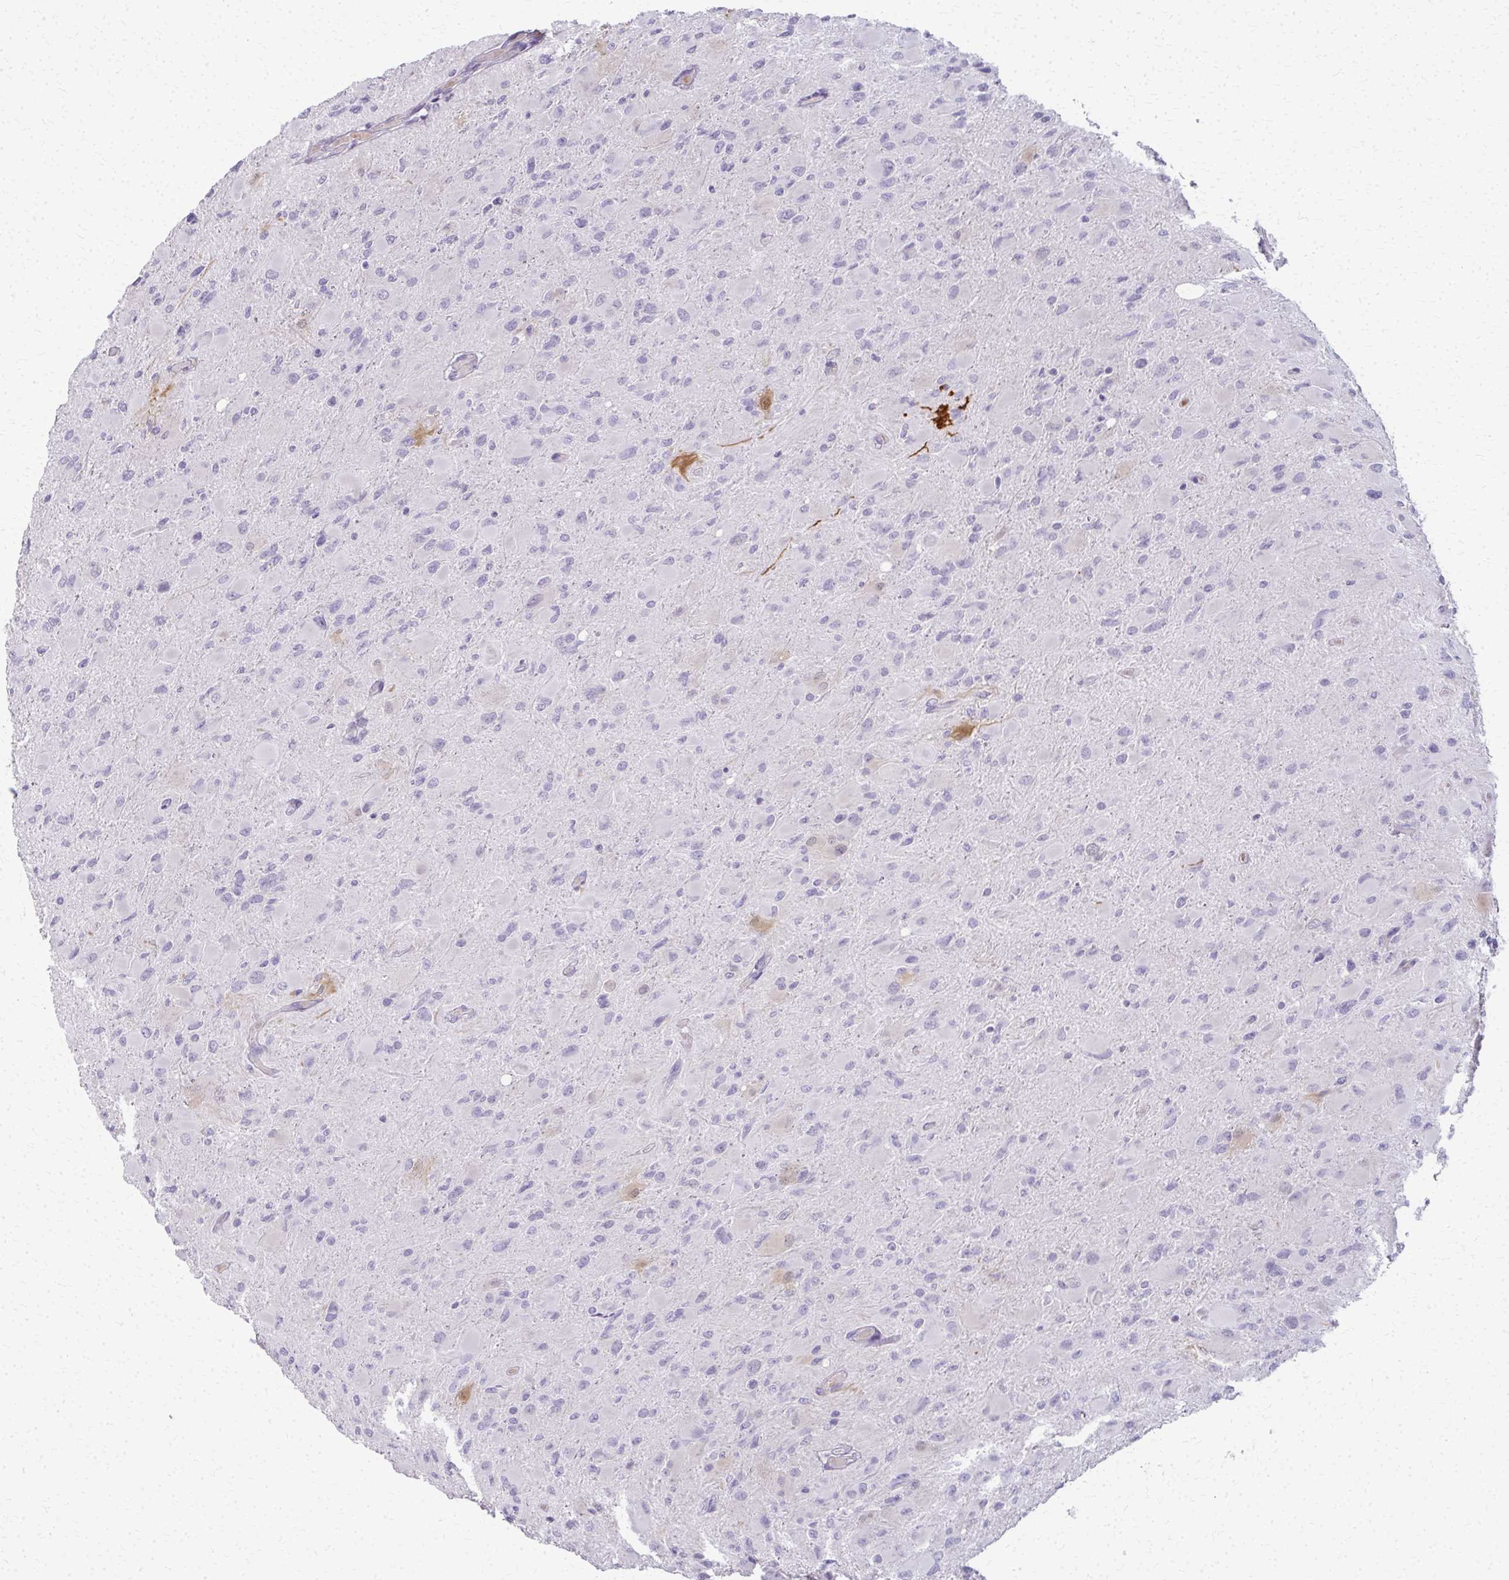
{"staining": {"intensity": "negative", "quantity": "none", "location": "none"}, "tissue": "glioma", "cell_type": "Tumor cells", "image_type": "cancer", "snomed": [{"axis": "morphology", "description": "Glioma, malignant, High grade"}, {"axis": "topography", "description": "Cerebral cortex"}], "caption": "There is no significant expression in tumor cells of malignant high-grade glioma.", "gene": "CA3", "patient": {"sex": "female", "age": 36}}